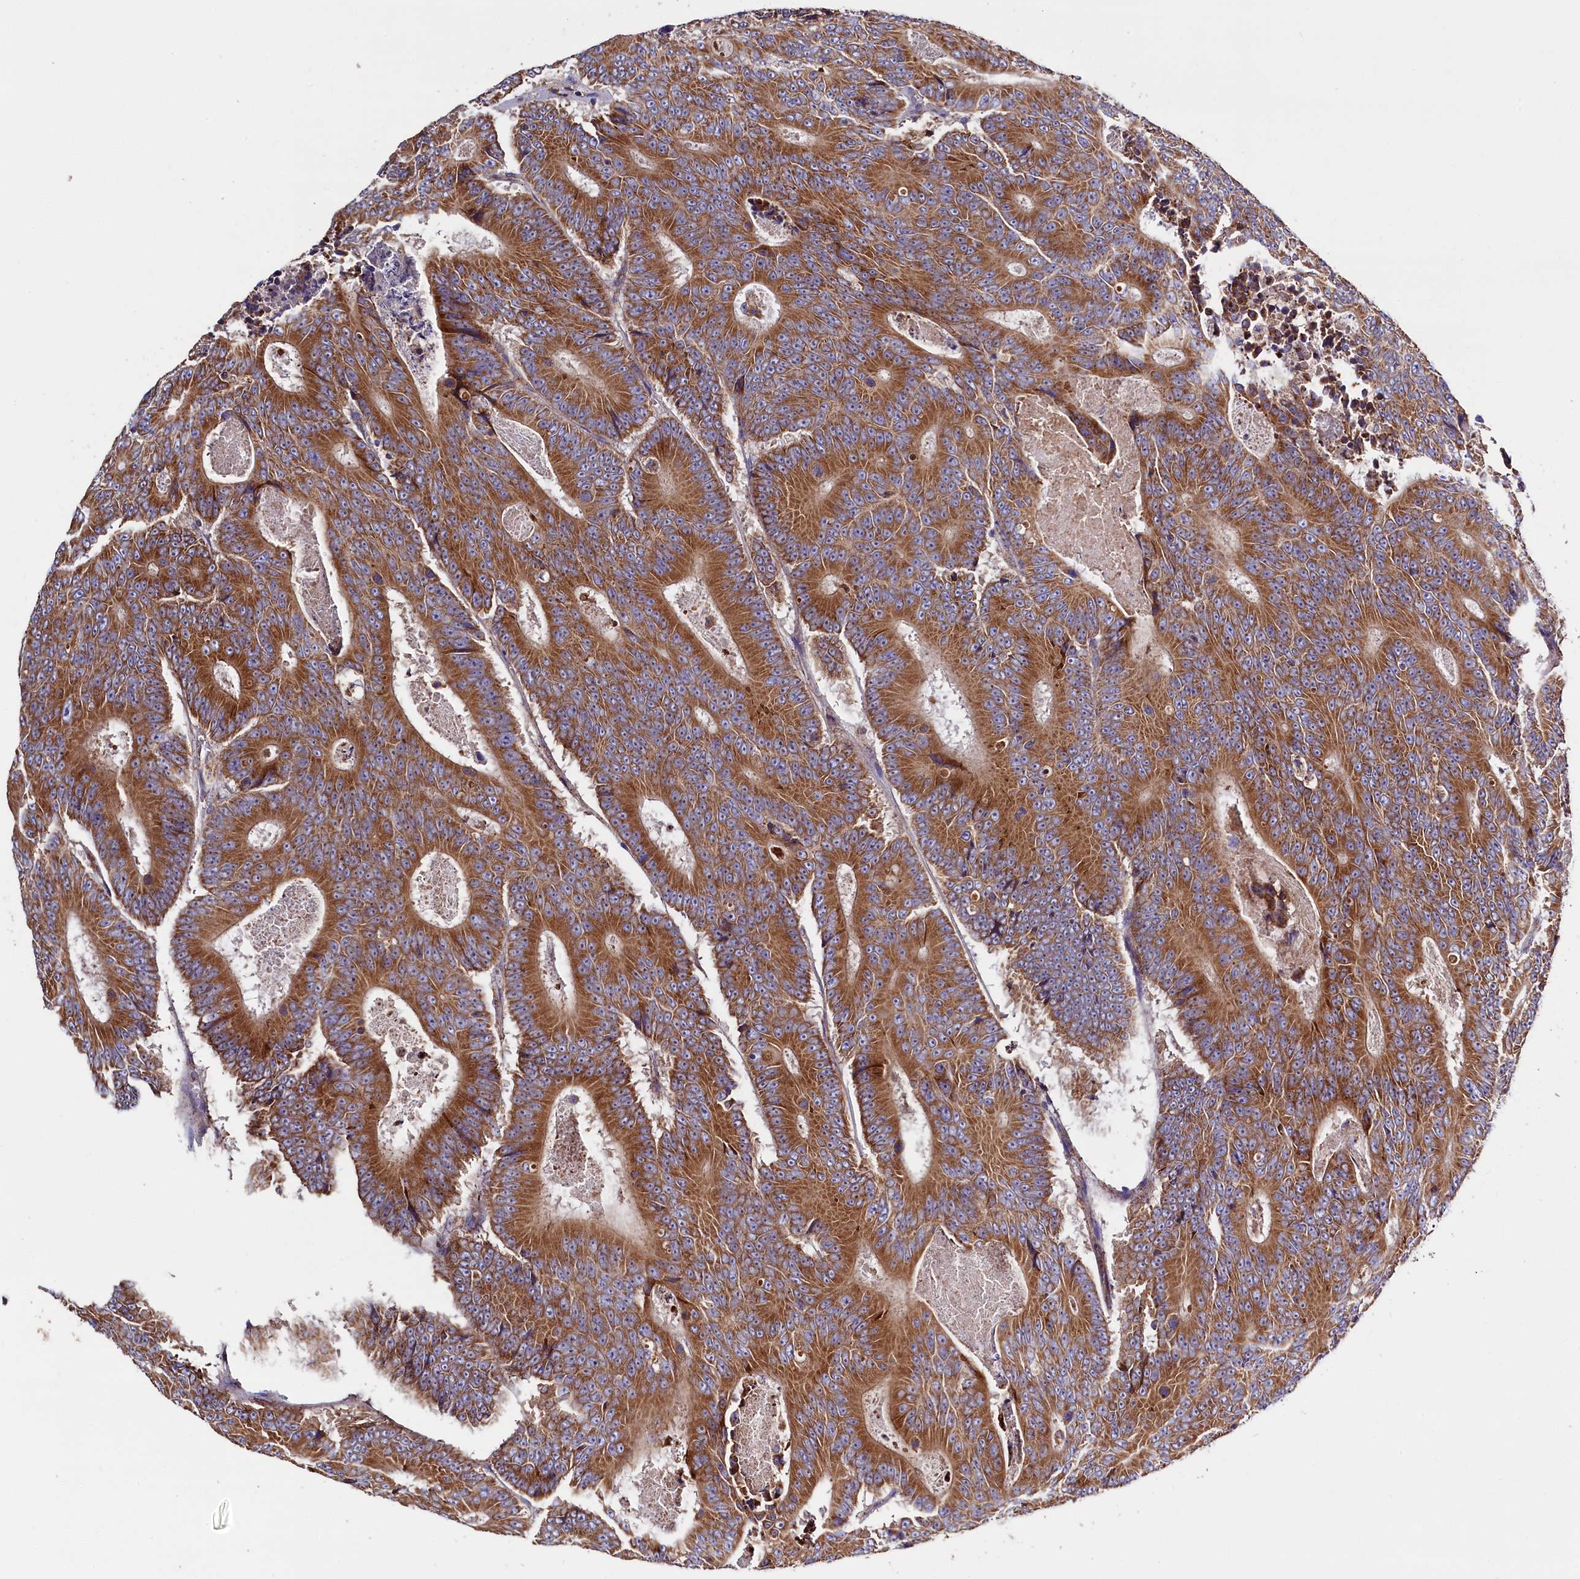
{"staining": {"intensity": "moderate", "quantity": ">75%", "location": "cytoplasmic/membranous"}, "tissue": "colorectal cancer", "cell_type": "Tumor cells", "image_type": "cancer", "snomed": [{"axis": "morphology", "description": "Adenocarcinoma, NOS"}, {"axis": "topography", "description": "Colon"}], "caption": "IHC histopathology image of neoplastic tissue: human colorectal adenocarcinoma stained using immunohistochemistry (IHC) demonstrates medium levels of moderate protein expression localized specifically in the cytoplasmic/membranous of tumor cells, appearing as a cytoplasmic/membranous brown color.", "gene": "ZSWIM1", "patient": {"sex": "male", "age": 83}}